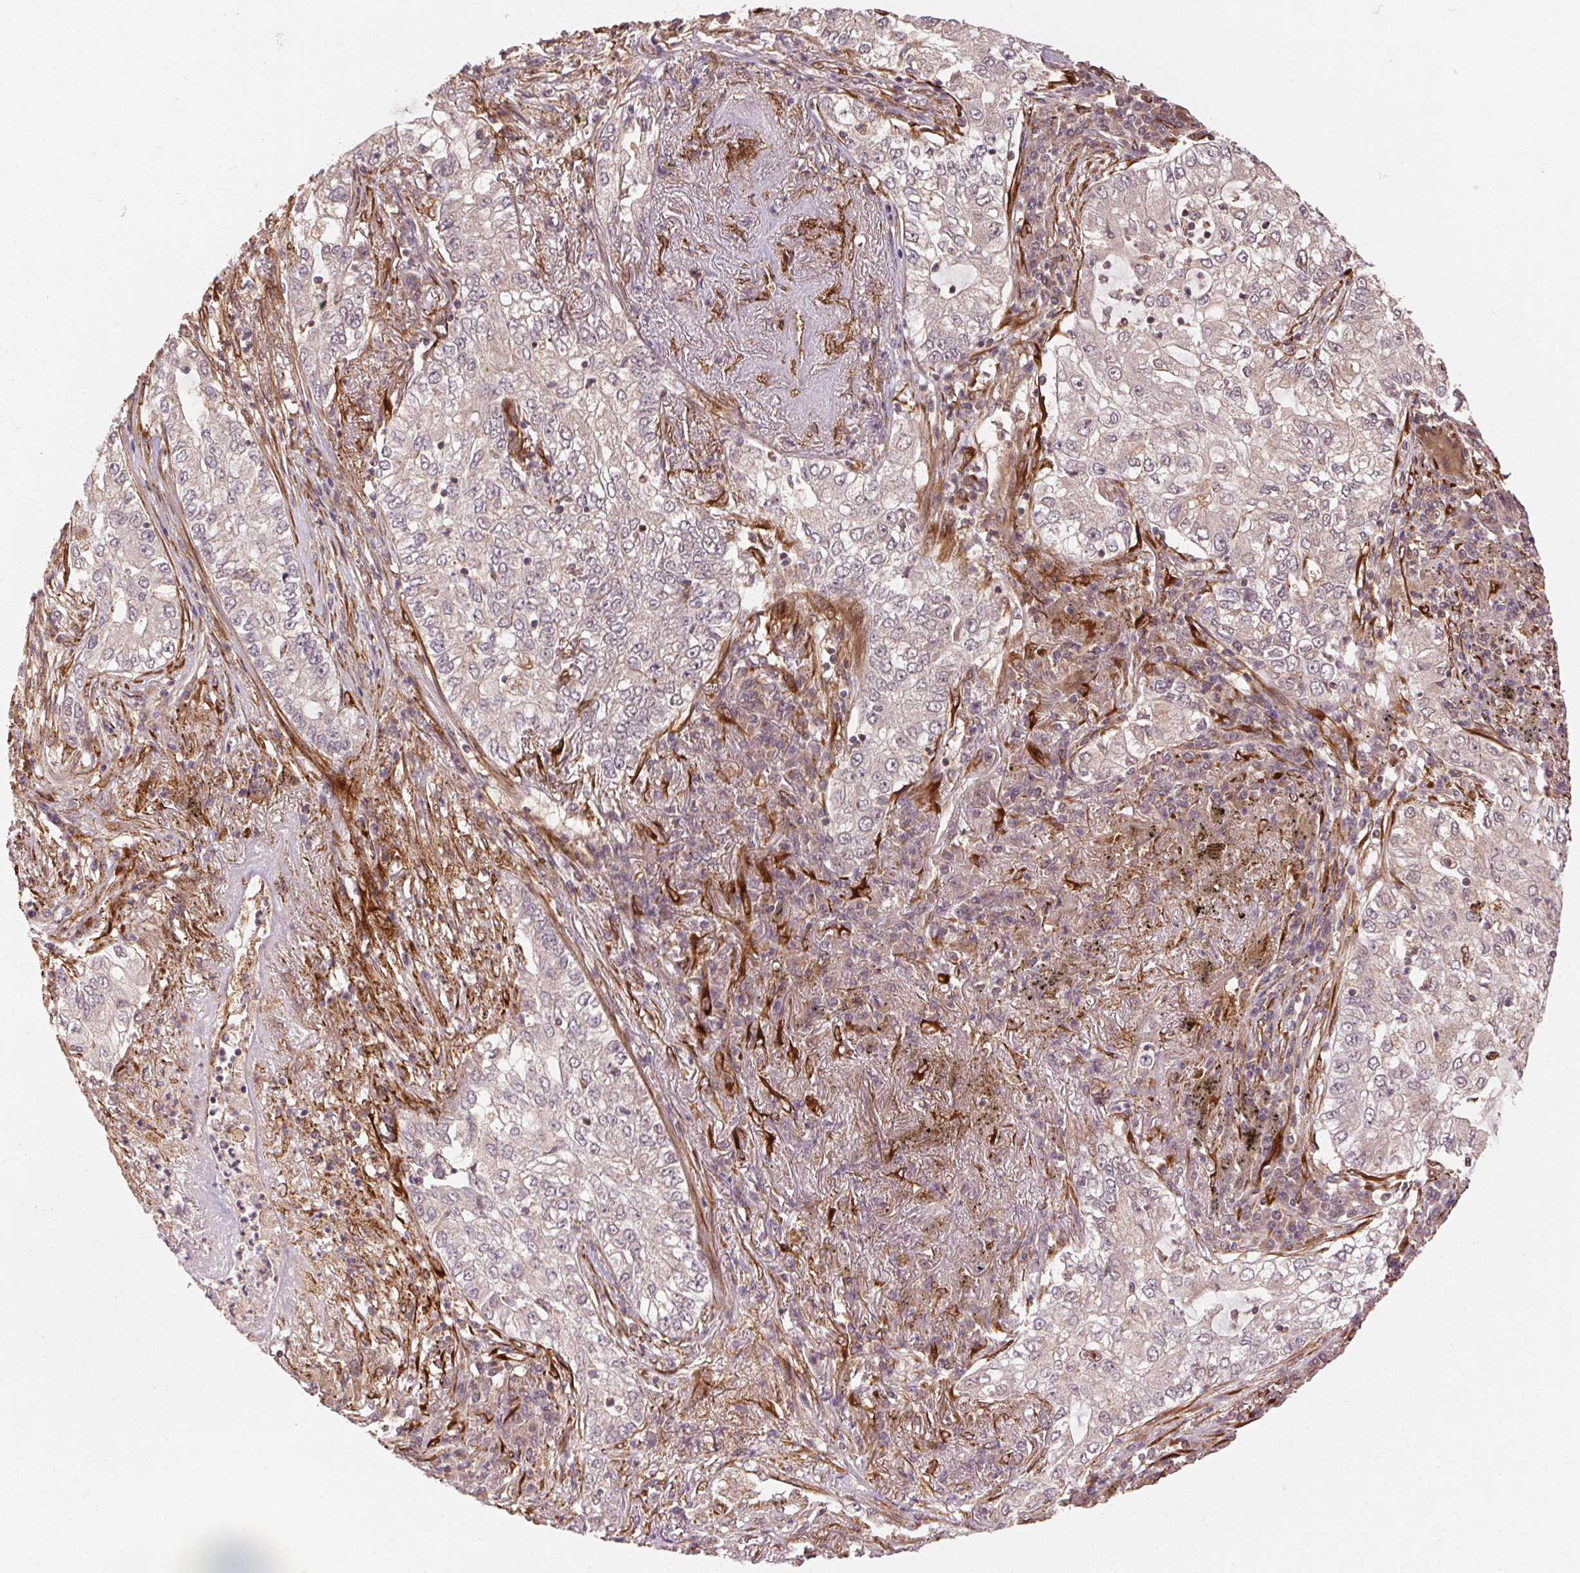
{"staining": {"intensity": "weak", "quantity": "<25%", "location": "cytoplasmic/membranous"}, "tissue": "lung cancer", "cell_type": "Tumor cells", "image_type": "cancer", "snomed": [{"axis": "morphology", "description": "Adenocarcinoma, NOS"}, {"axis": "topography", "description": "Lung"}], "caption": "The image demonstrates no staining of tumor cells in lung cancer.", "gene": "KLHL15", "patient": {"sex": "female", "age": 73}}